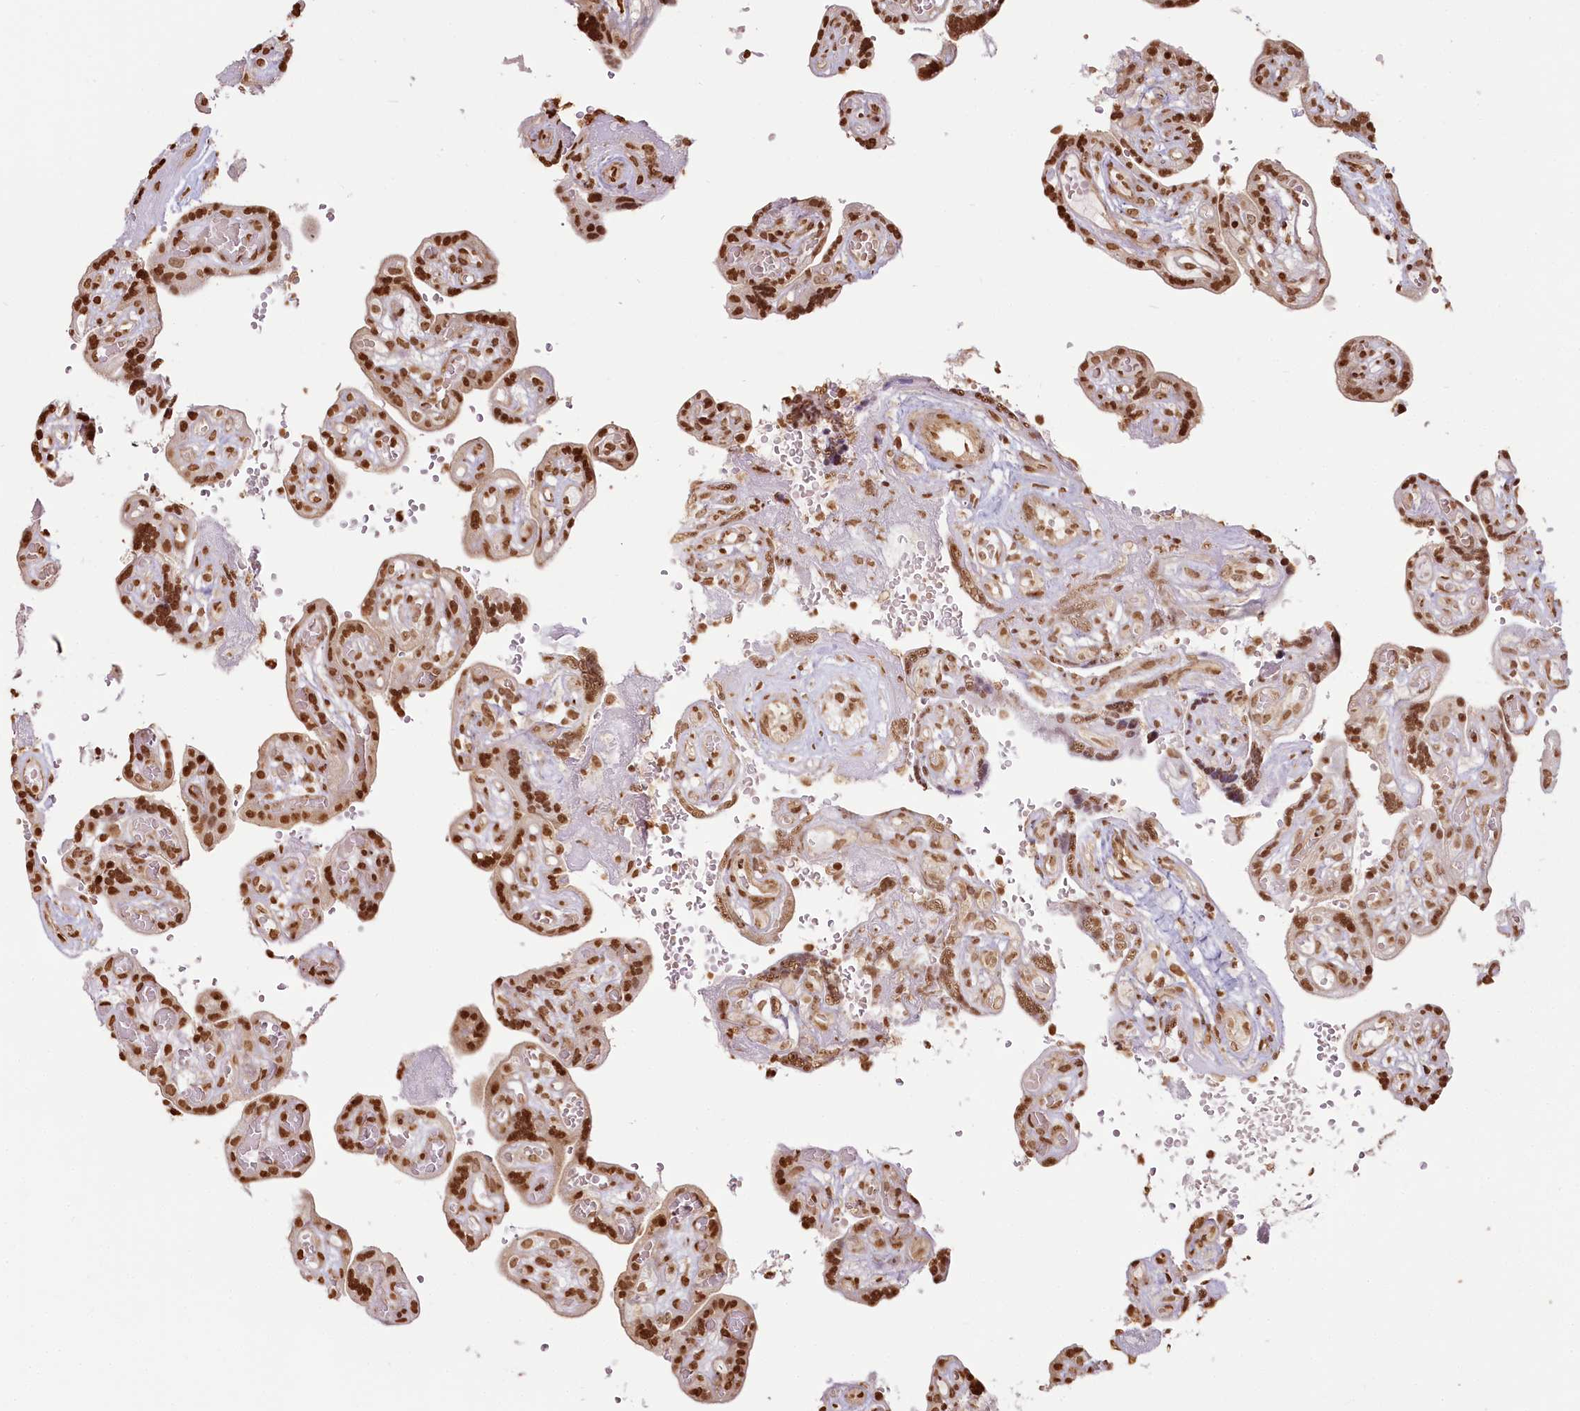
{"staining": {"intensity": "moderate", "quantity": ">75%", "location": "nuclear"}, "tissue": "placenta", "cell_type": "Trophoblastic cells", "image_type": "normal", "snomed": [{"axis": "morphology", "description": "Normal tissue, NOS"}, {"axis": "topography", "description": "Placenta"}], "caption": "Moderate nuclear positivity for a protein is seen in about >75% of trophoblastic cells of normal placenta using IHC.", "gene": "FAM13A", "patient": {"sex": "female", "age": 30}}